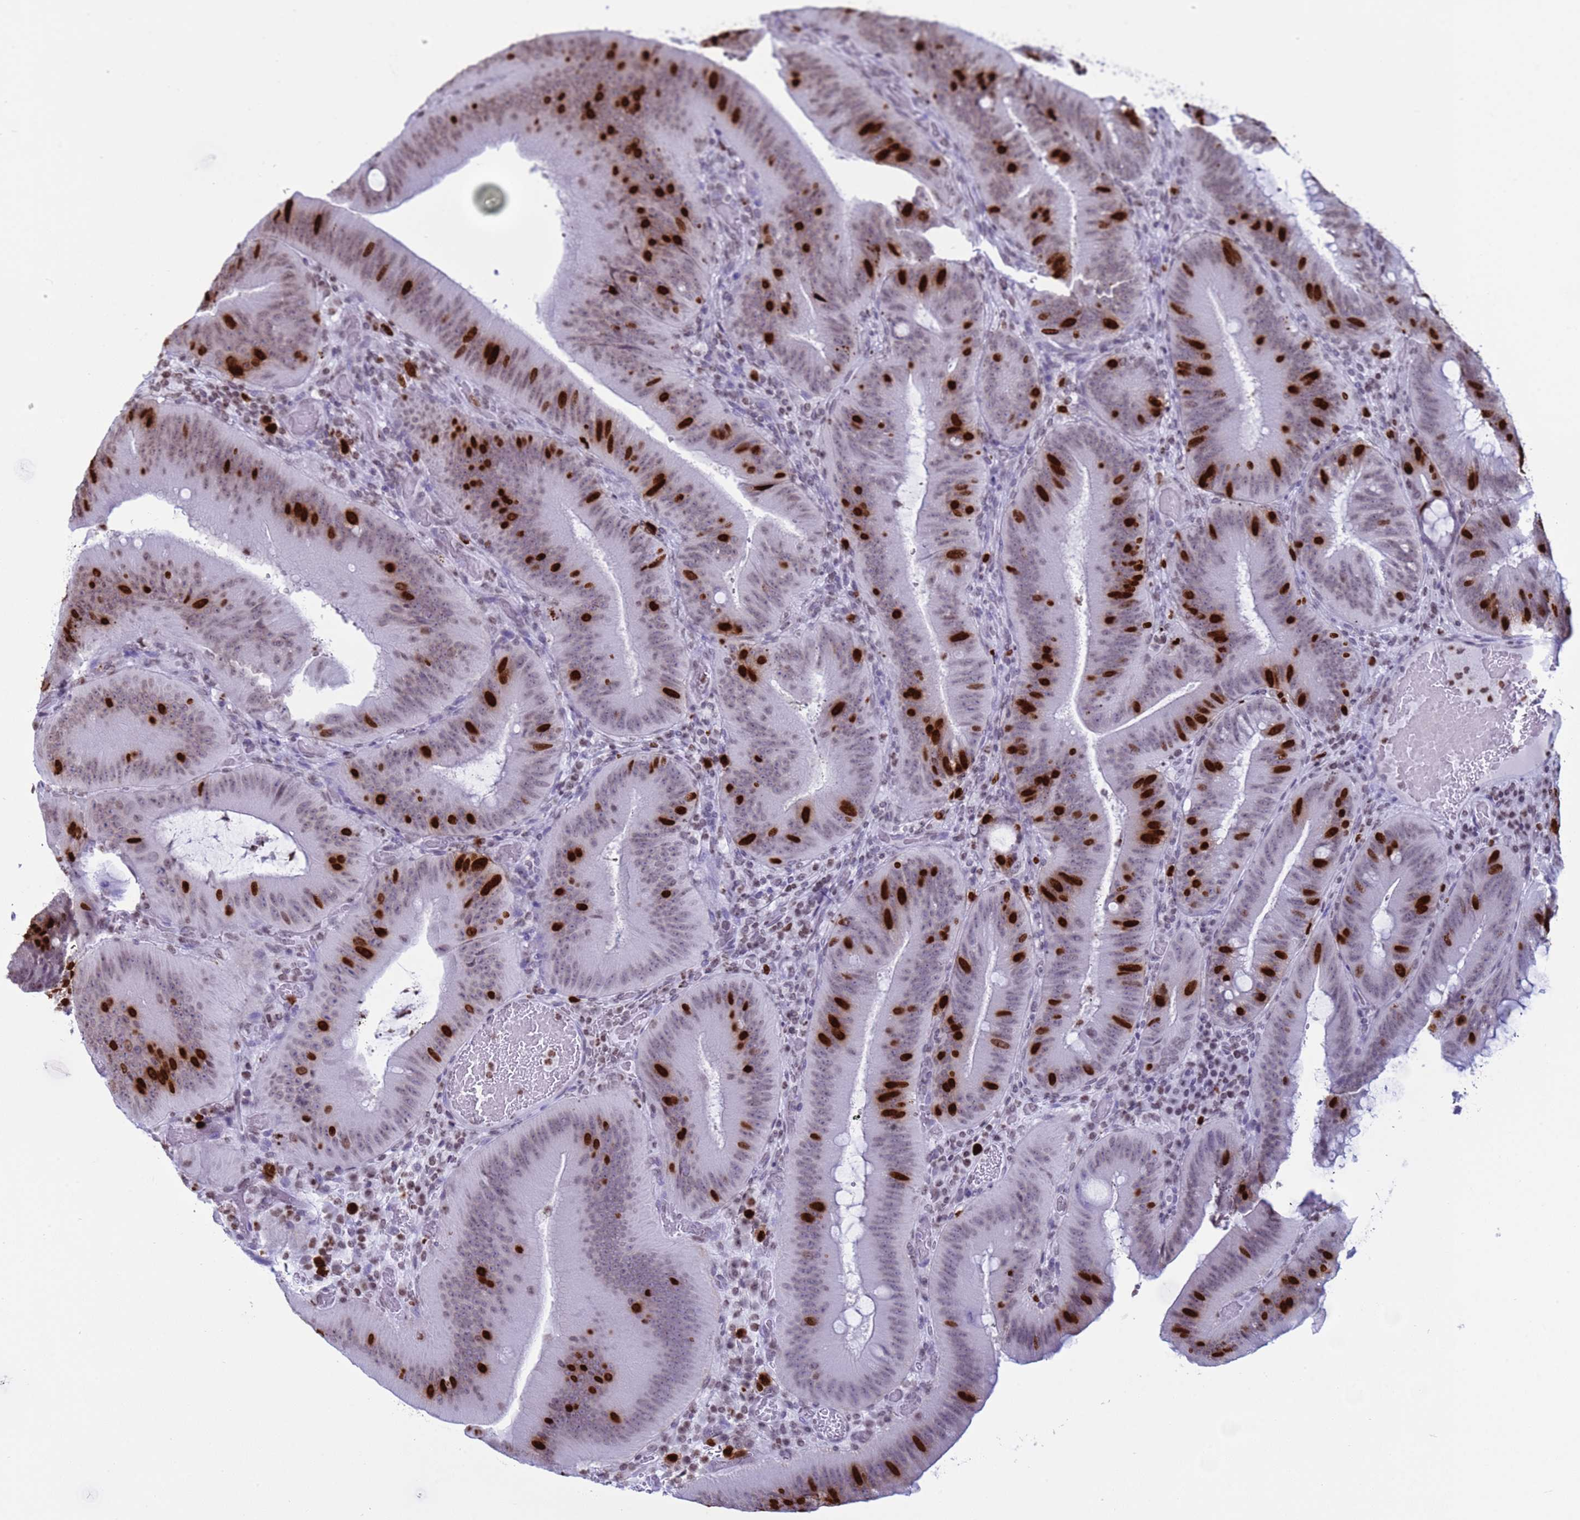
{"staining": {"intensity": "strong", "quantity": "<25%", "location": "nuclear"}, "tissue": "colorectal cancer", "cell_type": "Tumor cells", "image_type": "cancer", "snomed": [{"axis": "morphology", "description": "Adenocarcinoma, NOS"}, {"axis": "topography", "description": "Colon"}], "caption": "Colorectal adenocarcinoma was stained to show a protein in brown. There is medium levels of strong nuclear staining in about <25% of tumor cells.", "gene": "H4C8", "patient": {"sex": "female", "age": 43}}